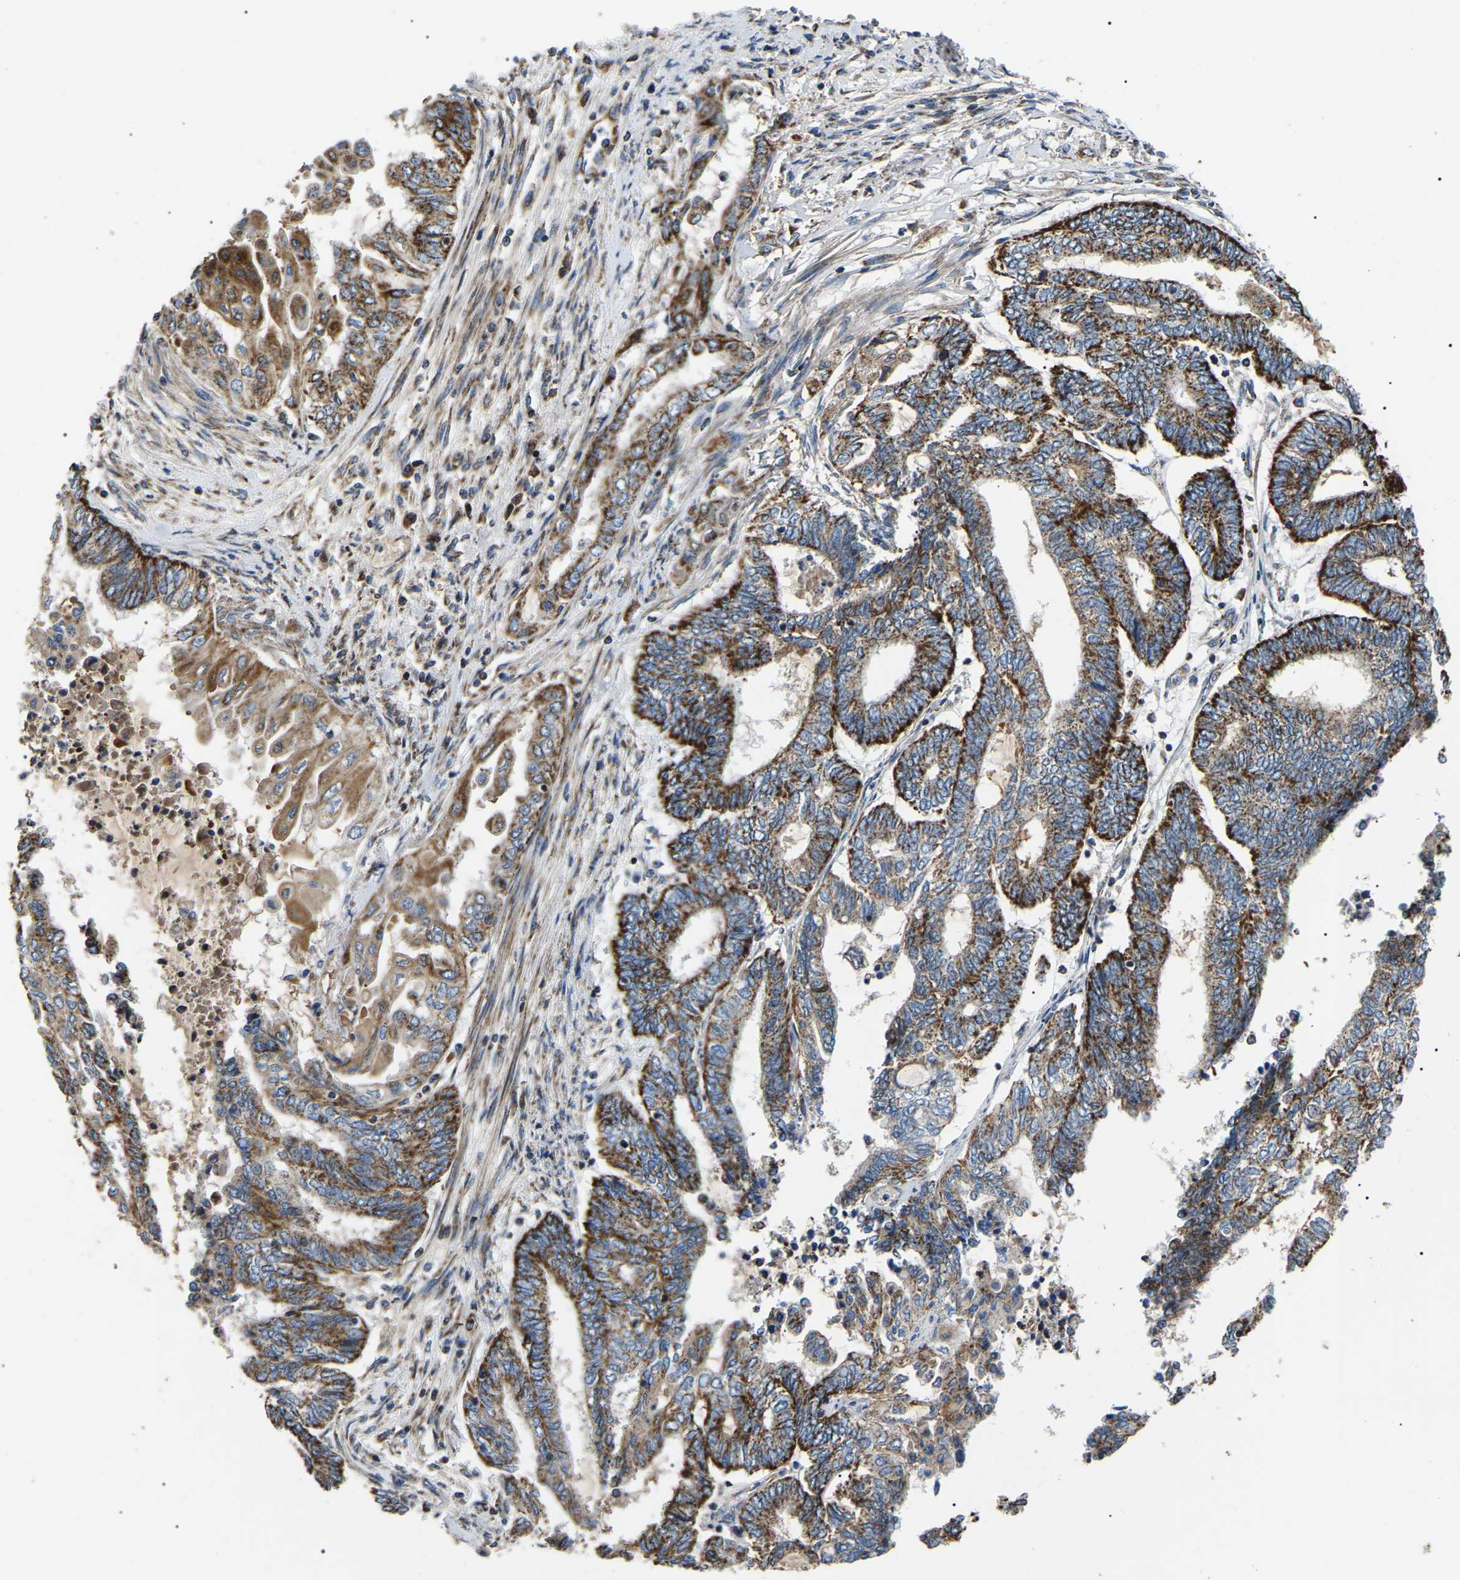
{"staining": {"intensity": "strong", "quantity": ">75%", "location": "cytoplasmic/membranous"}, "tissue": "endometrial cancer", "cell_type": "Tumor cells", "image_type": "cancer", "snomed": [{"axis": "morphology", "description": "Adenocarcinoma, NOS"}, {"axis": "topography", "description": "Uterus"}, {"axis": "topography", "description": "Endometrium"}], "caption": "Immunohistochemical staining of human endometrial adenocarcinoma demonstrates high levels of strong cytoplasmic/membranous expression in approximately >75% of tumor cells.", "gene": "PPM1E", "patient": {"sex": "female", "age": 70}}